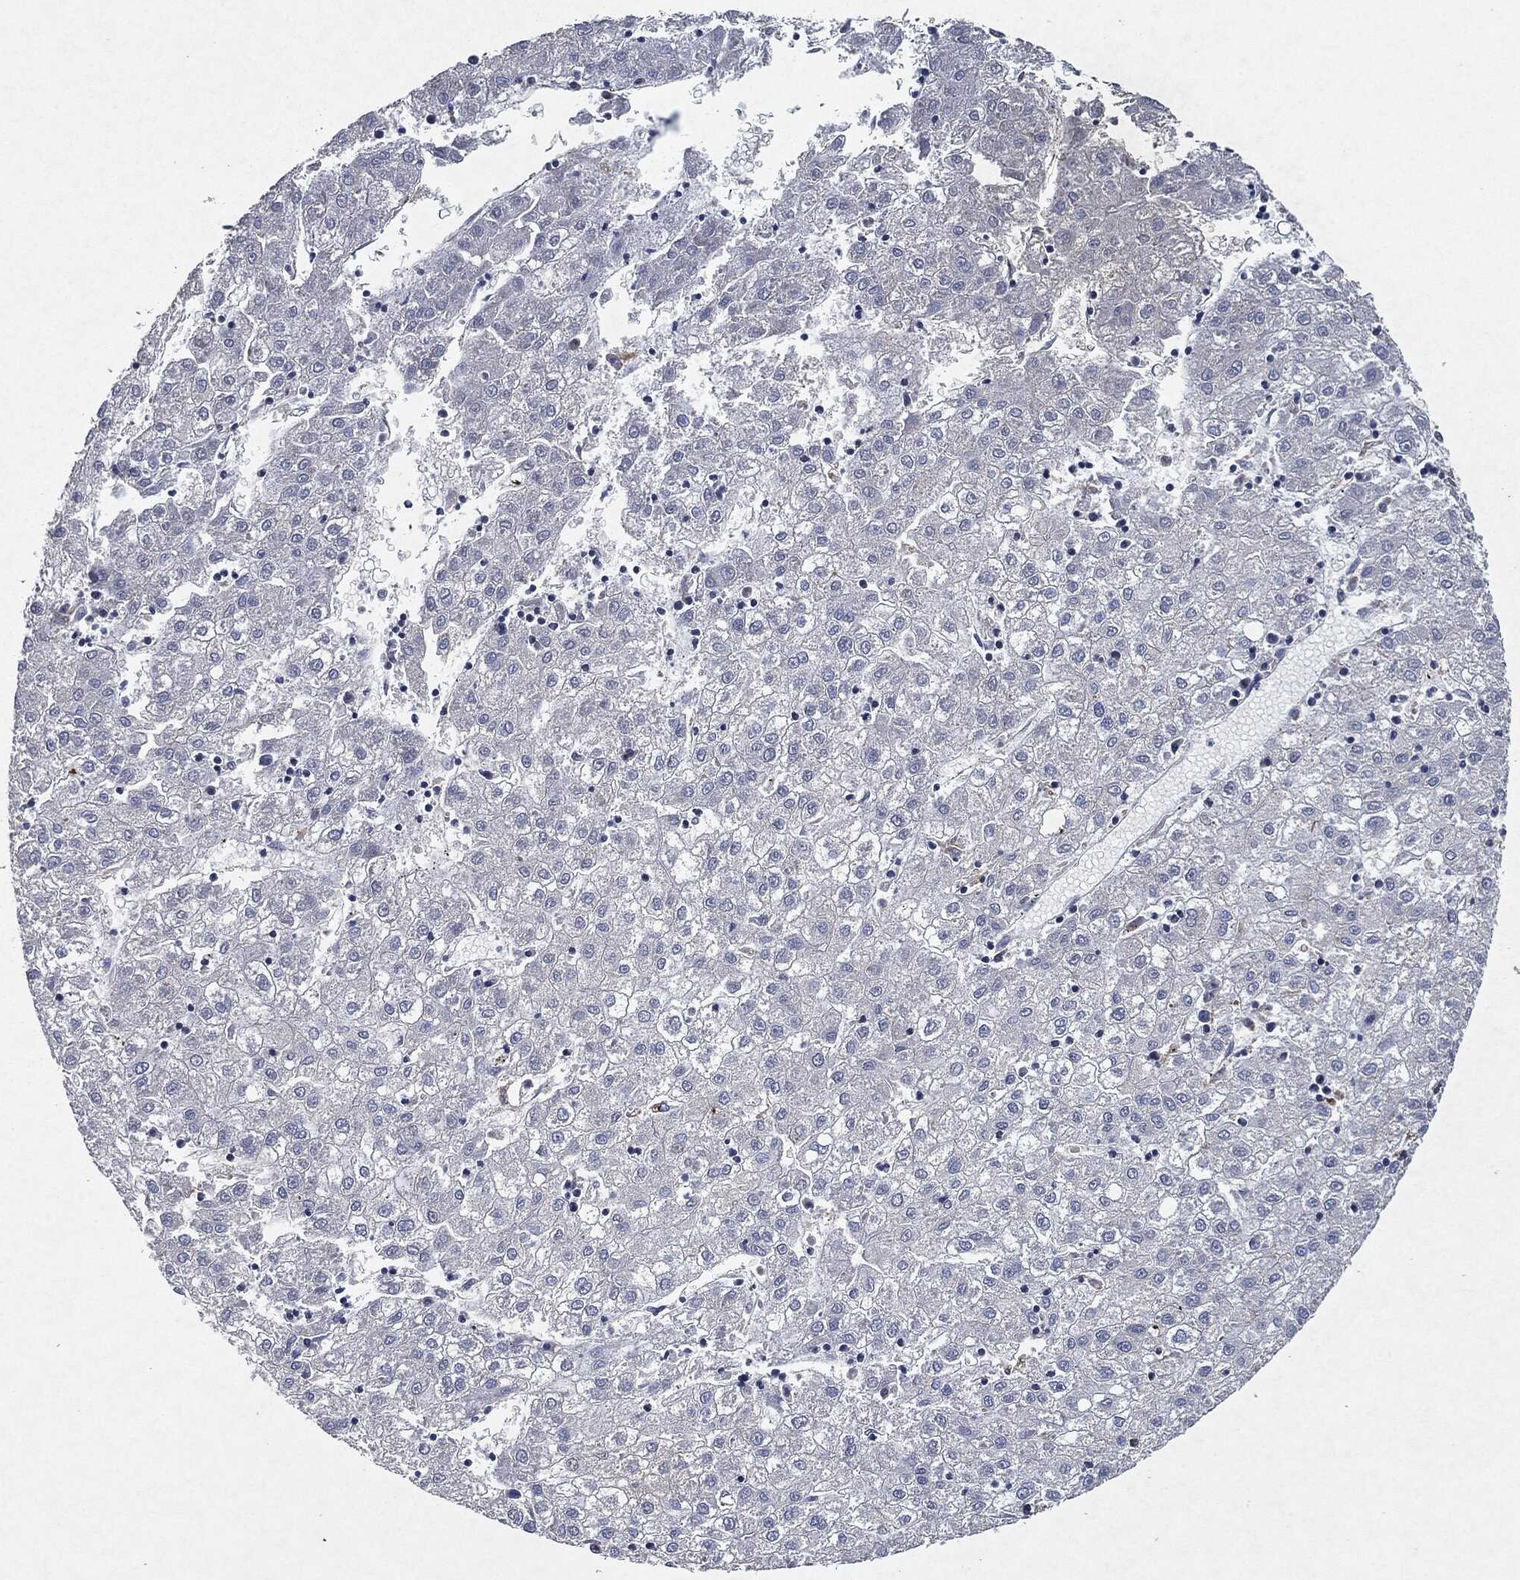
{"staining": {"intensity": "negative", "quantity": "none", "location": "none"}, "tissue": "liver cancer", "cell_type": "Tumor cells", "image_type": "cancer", "snomed": [{"axis": "morphology", "description": "Carcinoma, Hepatocellular, NOS"}, {"axis": "topography", "description": "Liver"}], "caption": "This is an immunohistochemistry micrograph of human liver cancer. There is no expression in tumor cells.", "gene": "SLC31A2", "patient": {"sex": "male", "age": 72}}